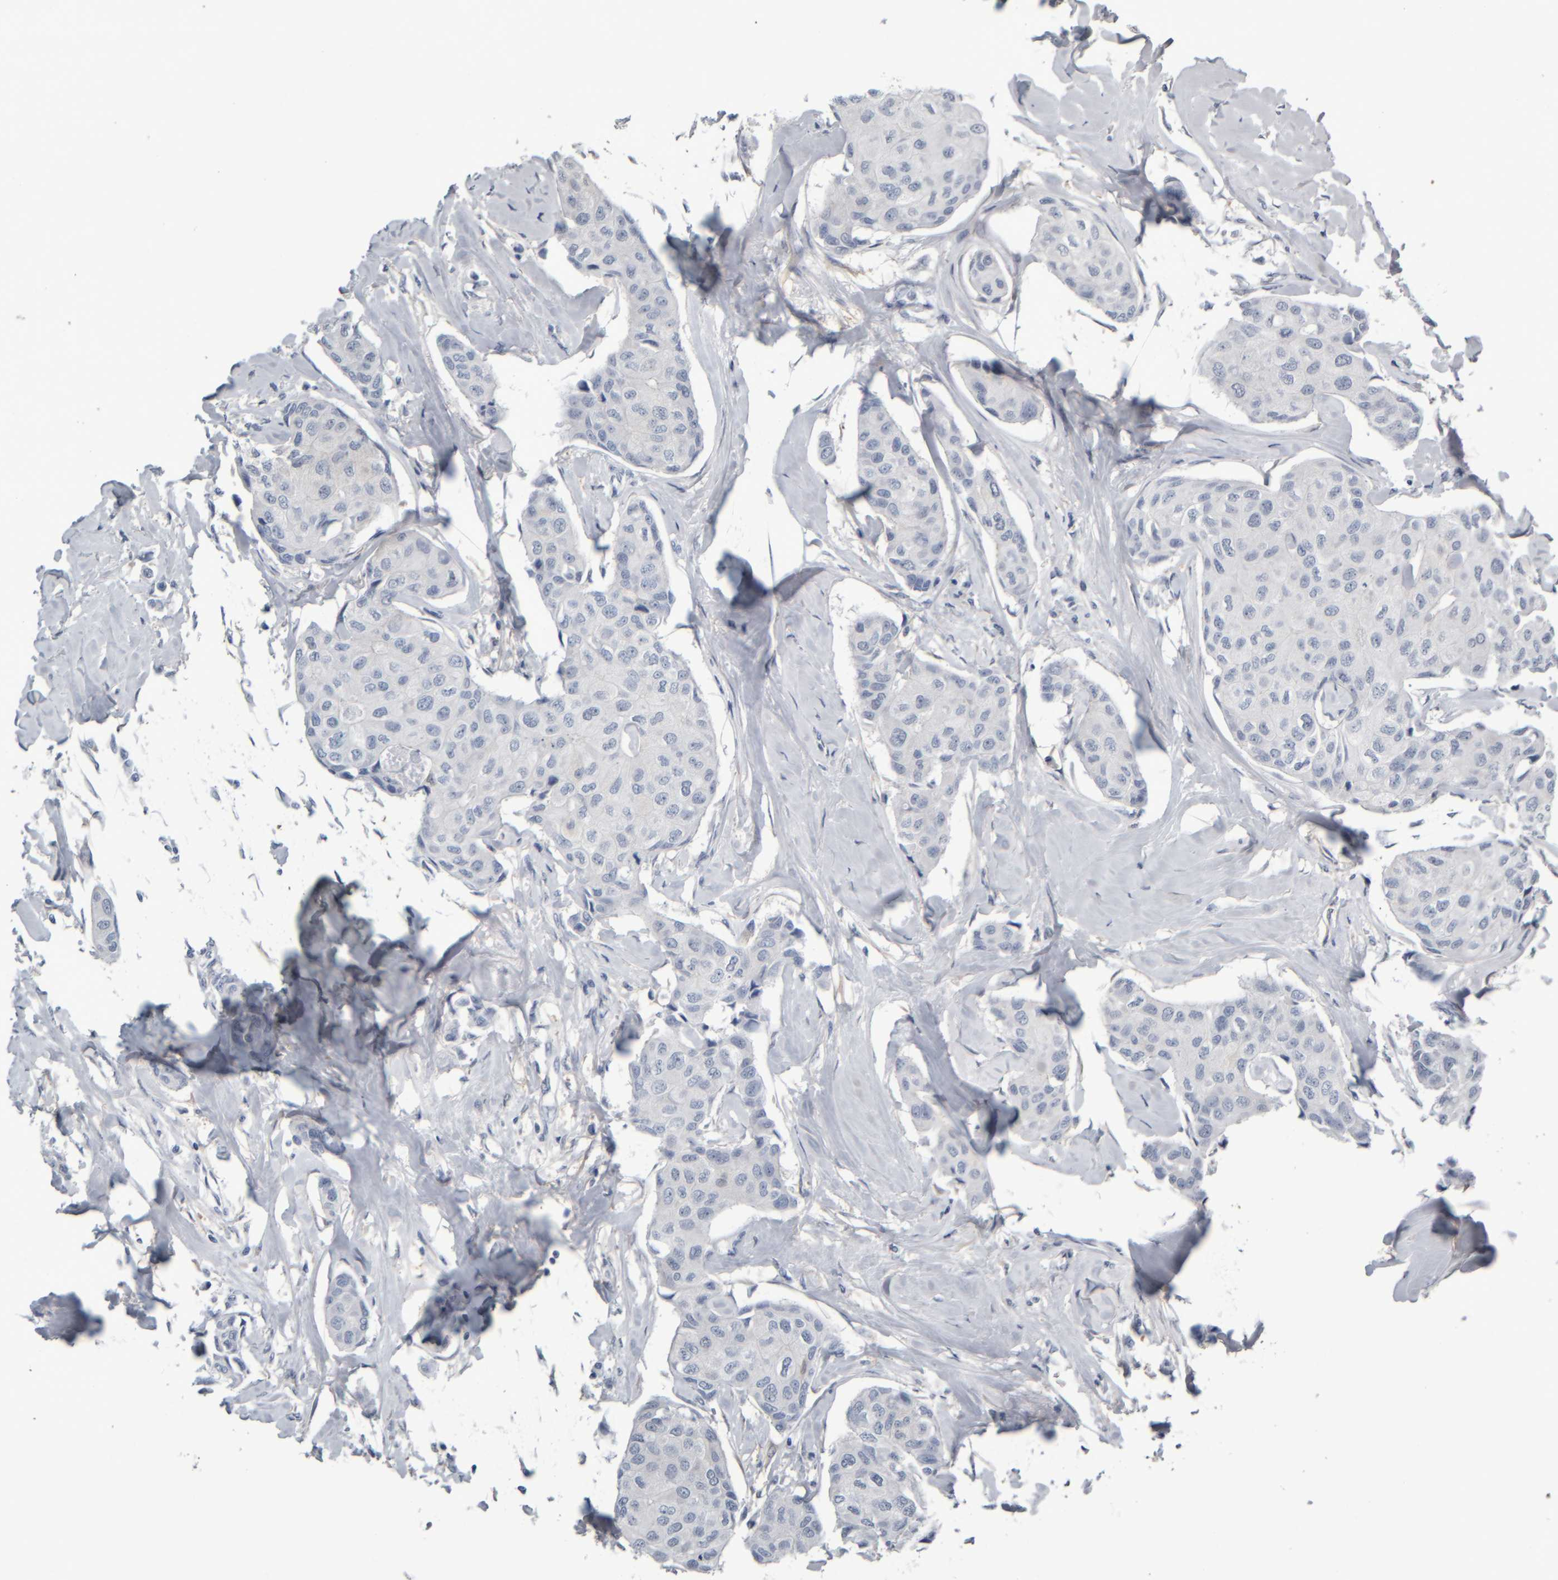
{"staining": {"intensity": "negative", "quantity": "none", "location": "none"}, "tissue": "breast cancer", "cell_type": "Tumor cells", "image_type": "cancer", "snomed": [{"axis": "morphology", "description": "Duct carcinoma"}, {"axis": "topography", "description": "Breast"}], "caption": "Tumor cells are negative for brown protein staining in breast intraductal carcinoma.", "gene": "COL14A1", "patient": {"sex": "female", "age": 80}}